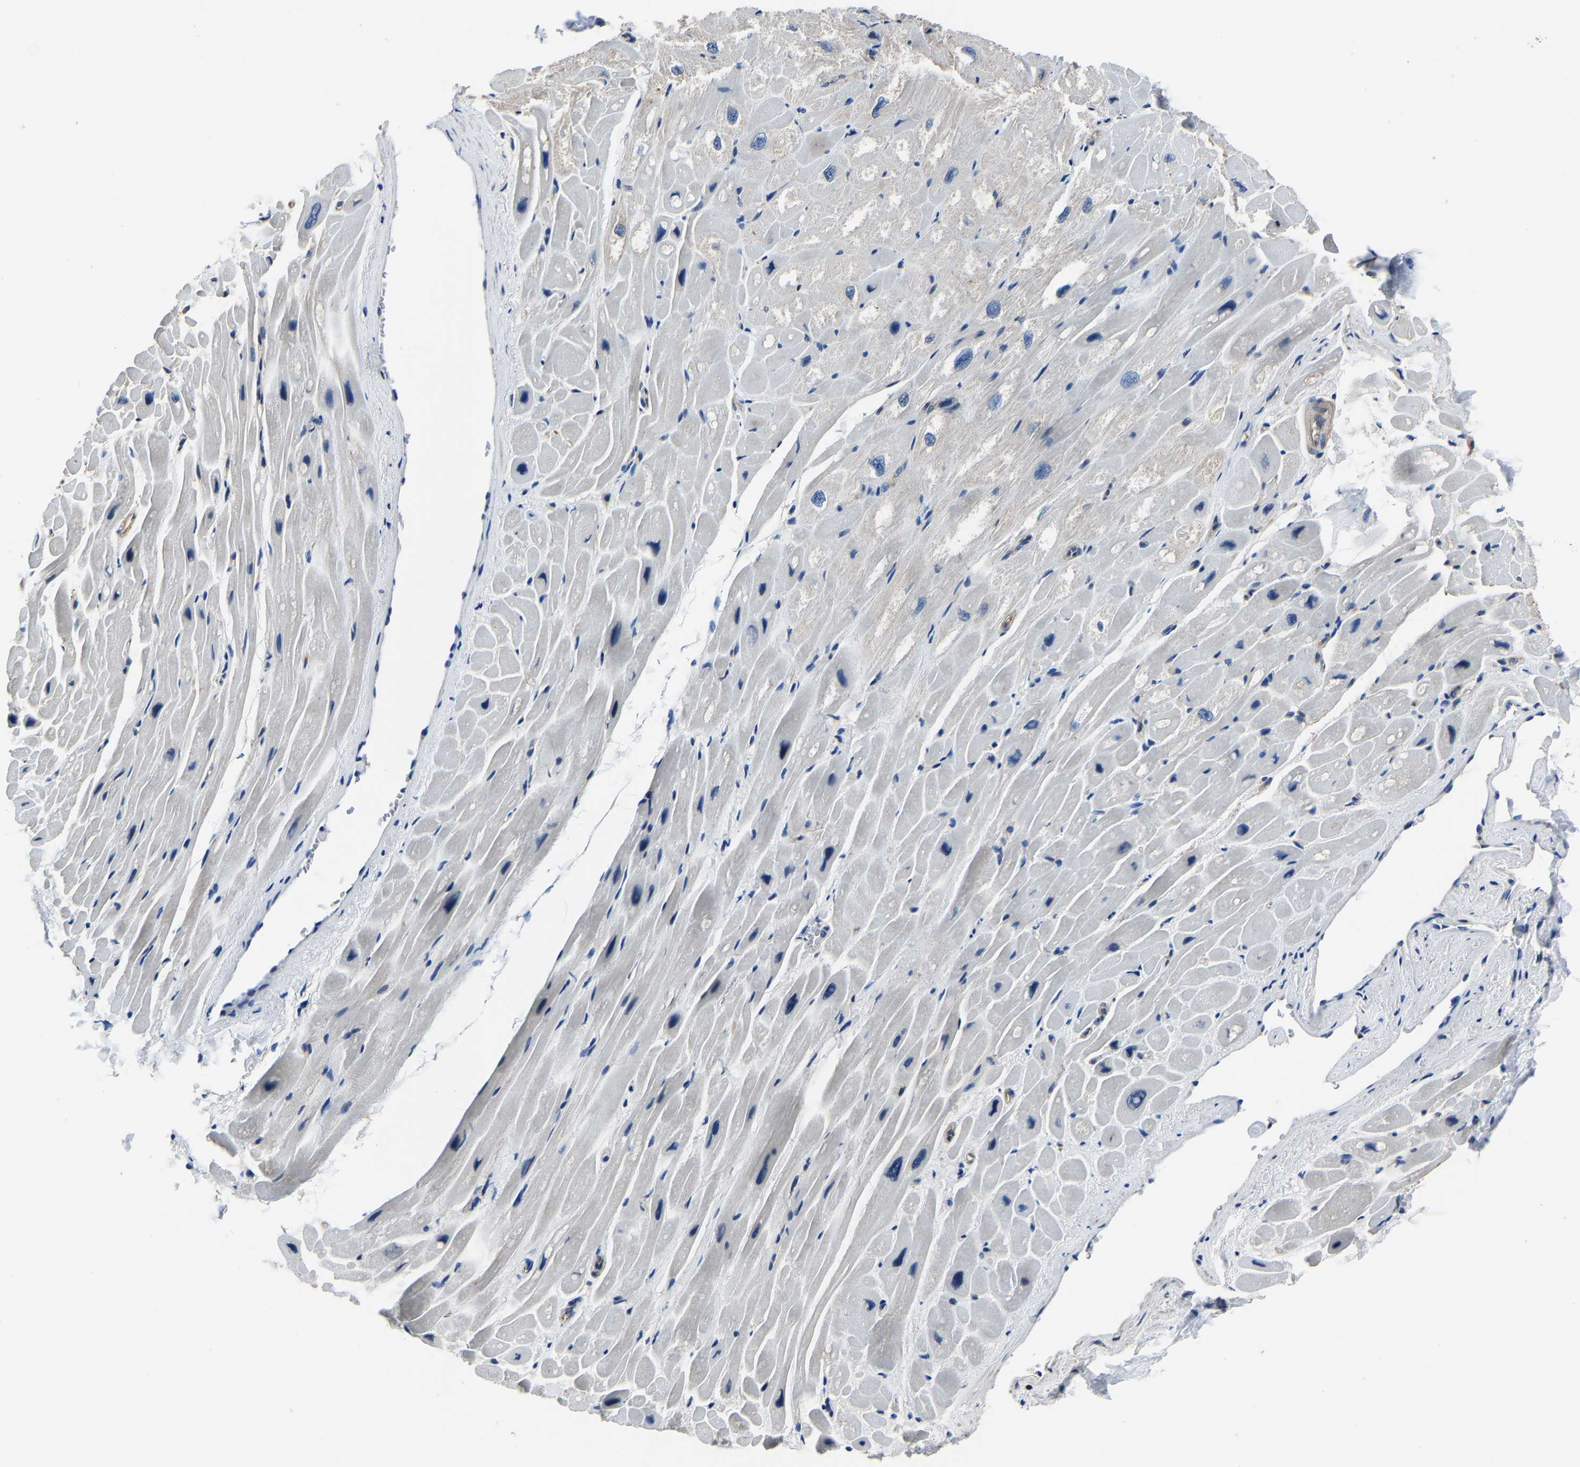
{"staining": {"intensity": "negative", "quantity": "none", "location": "none"}, "tissue": "heart muscle", "cell_type": "Cardiomyocytes", "image_type": "normal", "snomed": [{"axis": "morphology", "description": "Normal tissue, NOS"}, {"axis": "topography", "description": "Heart"}], "caption": "This is an immunohistochemistry (IHC) photomicrograph of normal human heart muscle. There is no positivity in cardiomyocytes.", "gene": "STRBP", "patient": {"sex": "male", "age": 49}}